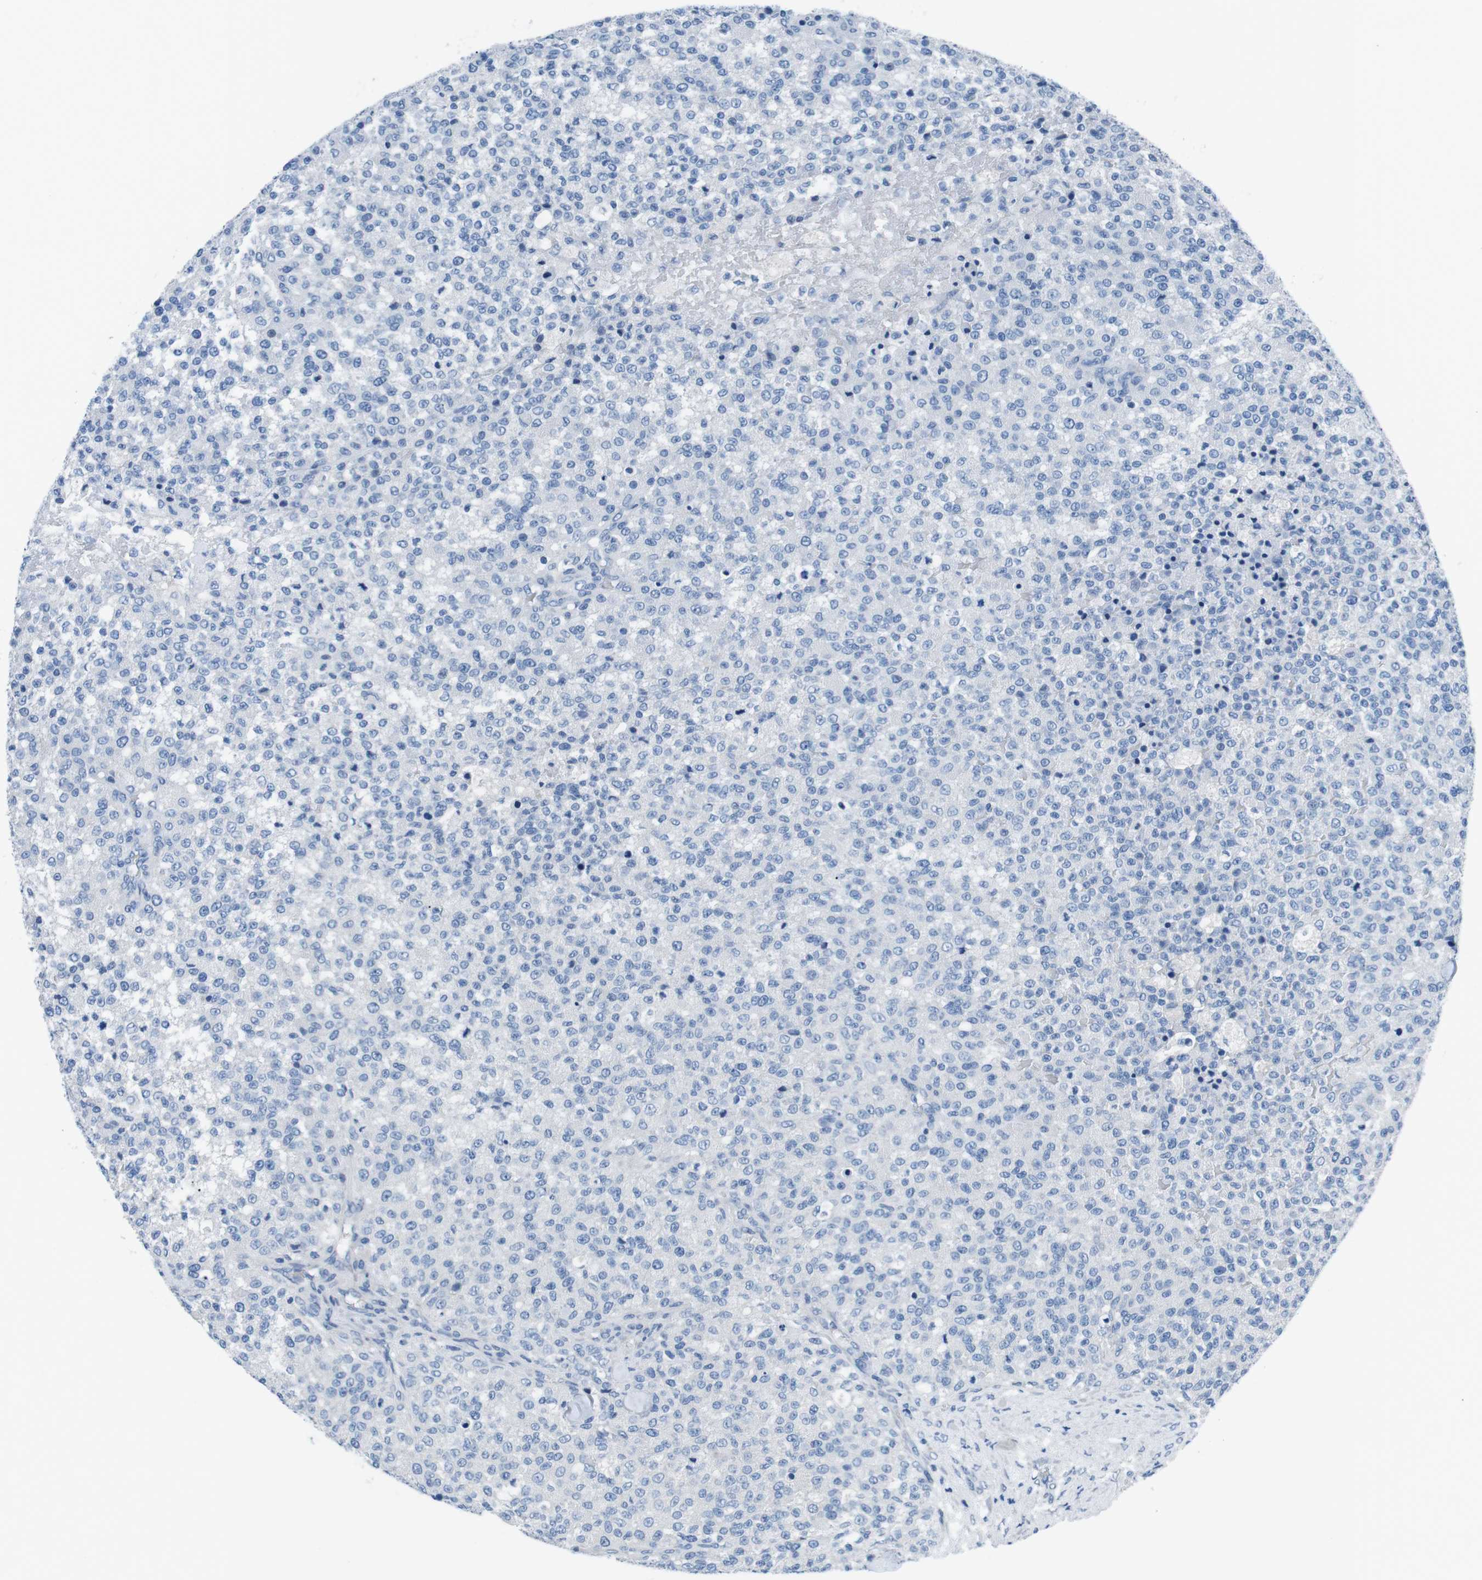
{"staining": {"intensity": "negative", "quantity": "none", "location": "none"}, "tissue": "testis cancer", "cell_type": "Tumor cells", "image_type": "cancer", "snomed": [{"axis": "morphology", "description": "Seminoma, NOS"}, {"axis": "topography", "description": "Testis"}], "caption": "An image of human testis cancer (seminoma) is negative for staining in tumor cells. (DAB (3,3'-diaminobenzidine) IHC, high magnification).", "gene": "MUC2", "patient": {"sex": "male", "age": 59}}